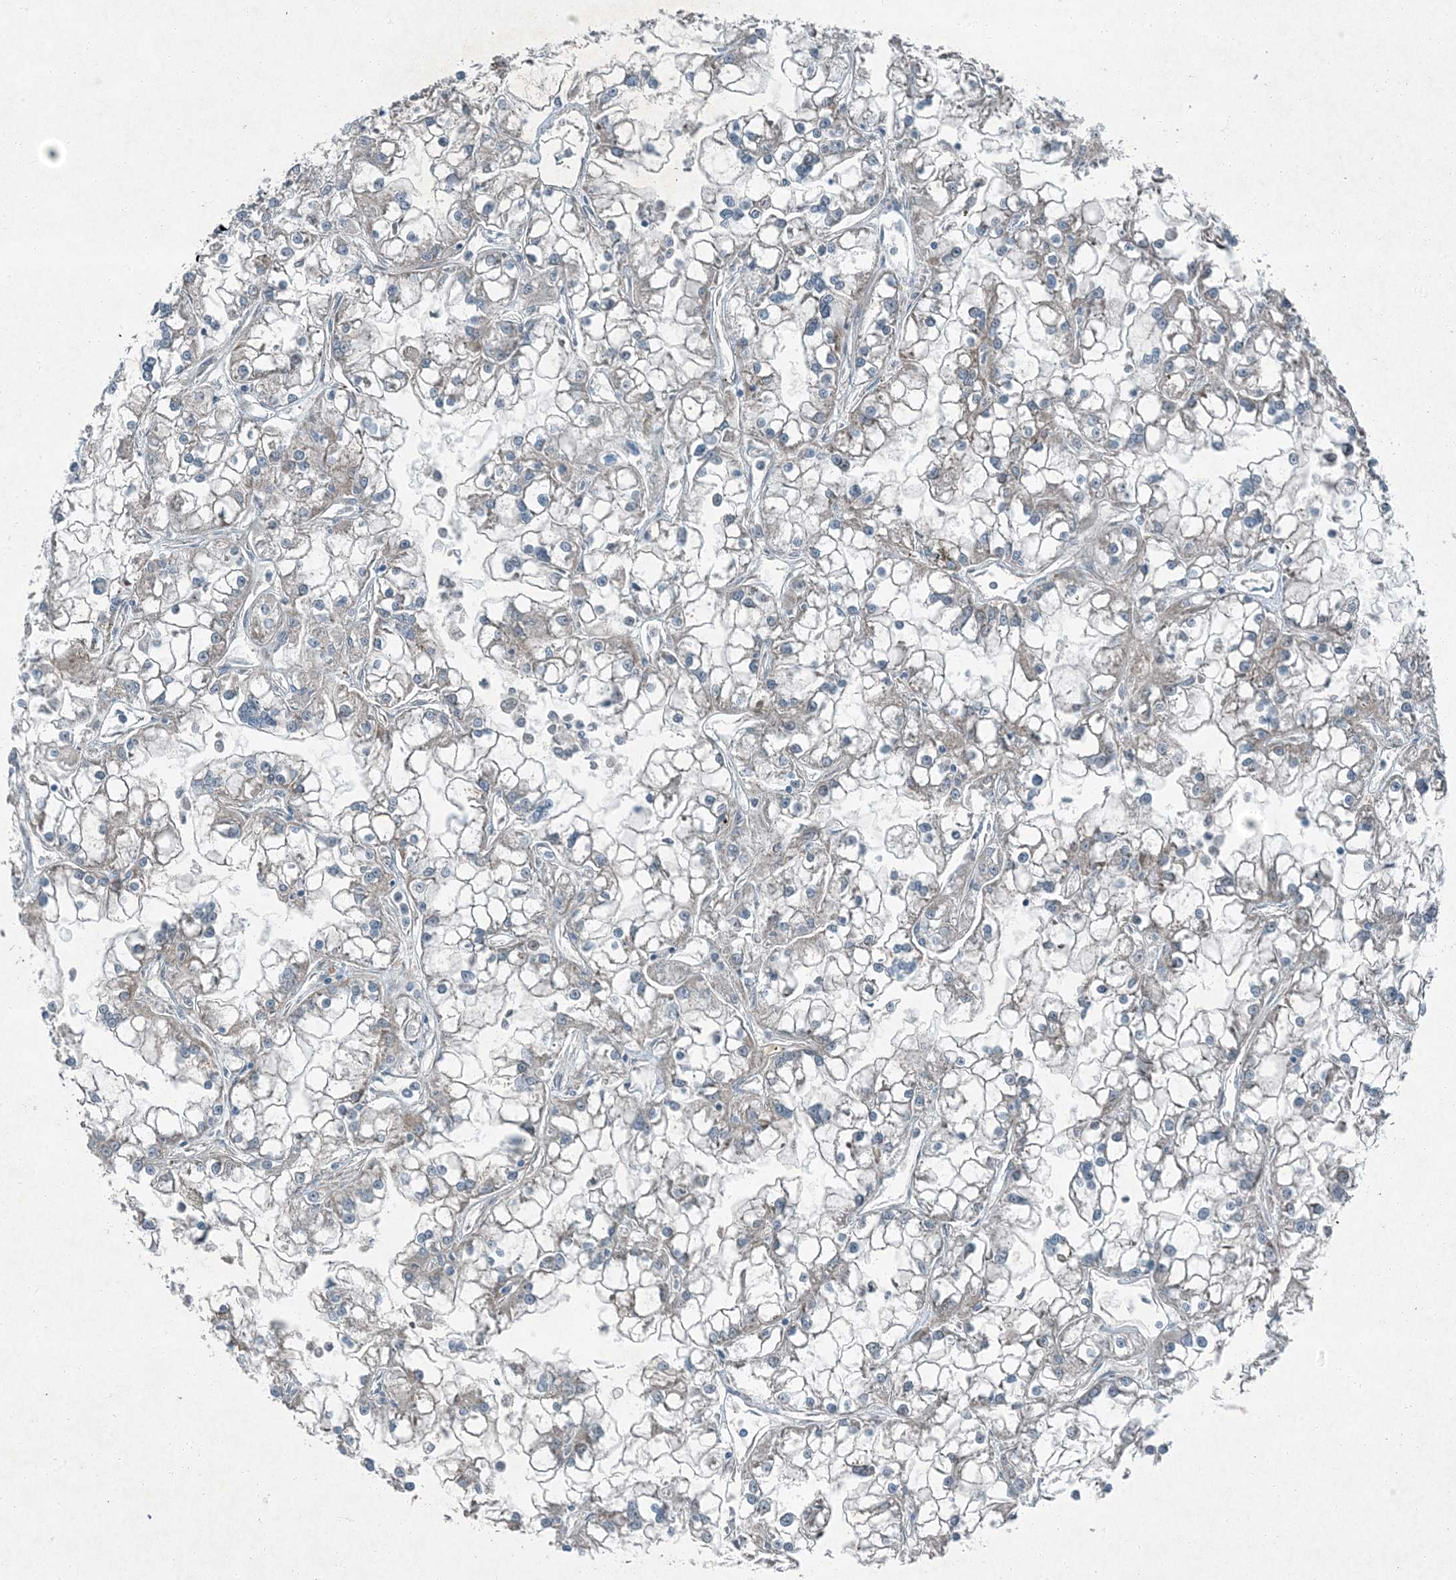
{"staining": {"intensity": "weak", "quantity": "<25%", "location": "cytoplasmic/membranous"}, "tissue": "renal cancer", "cell_type": "Tumor cells", "image_type": "cancer", "snomed": [{"axis": "morphology", "description": "Adenocarcinoma, NOS"}, {"axis": "topography", "description": "Kidney"}], "caption": "This photomicrograph is of adenocarcinoma (renal) stained with immunohistochemistry (IHC) to label a protein in brown with the nuclei are counter-stained blue. There is no positivity in tumor cells.", "gene": "APOM", "patient": {"sex": "female", "age": 52}}